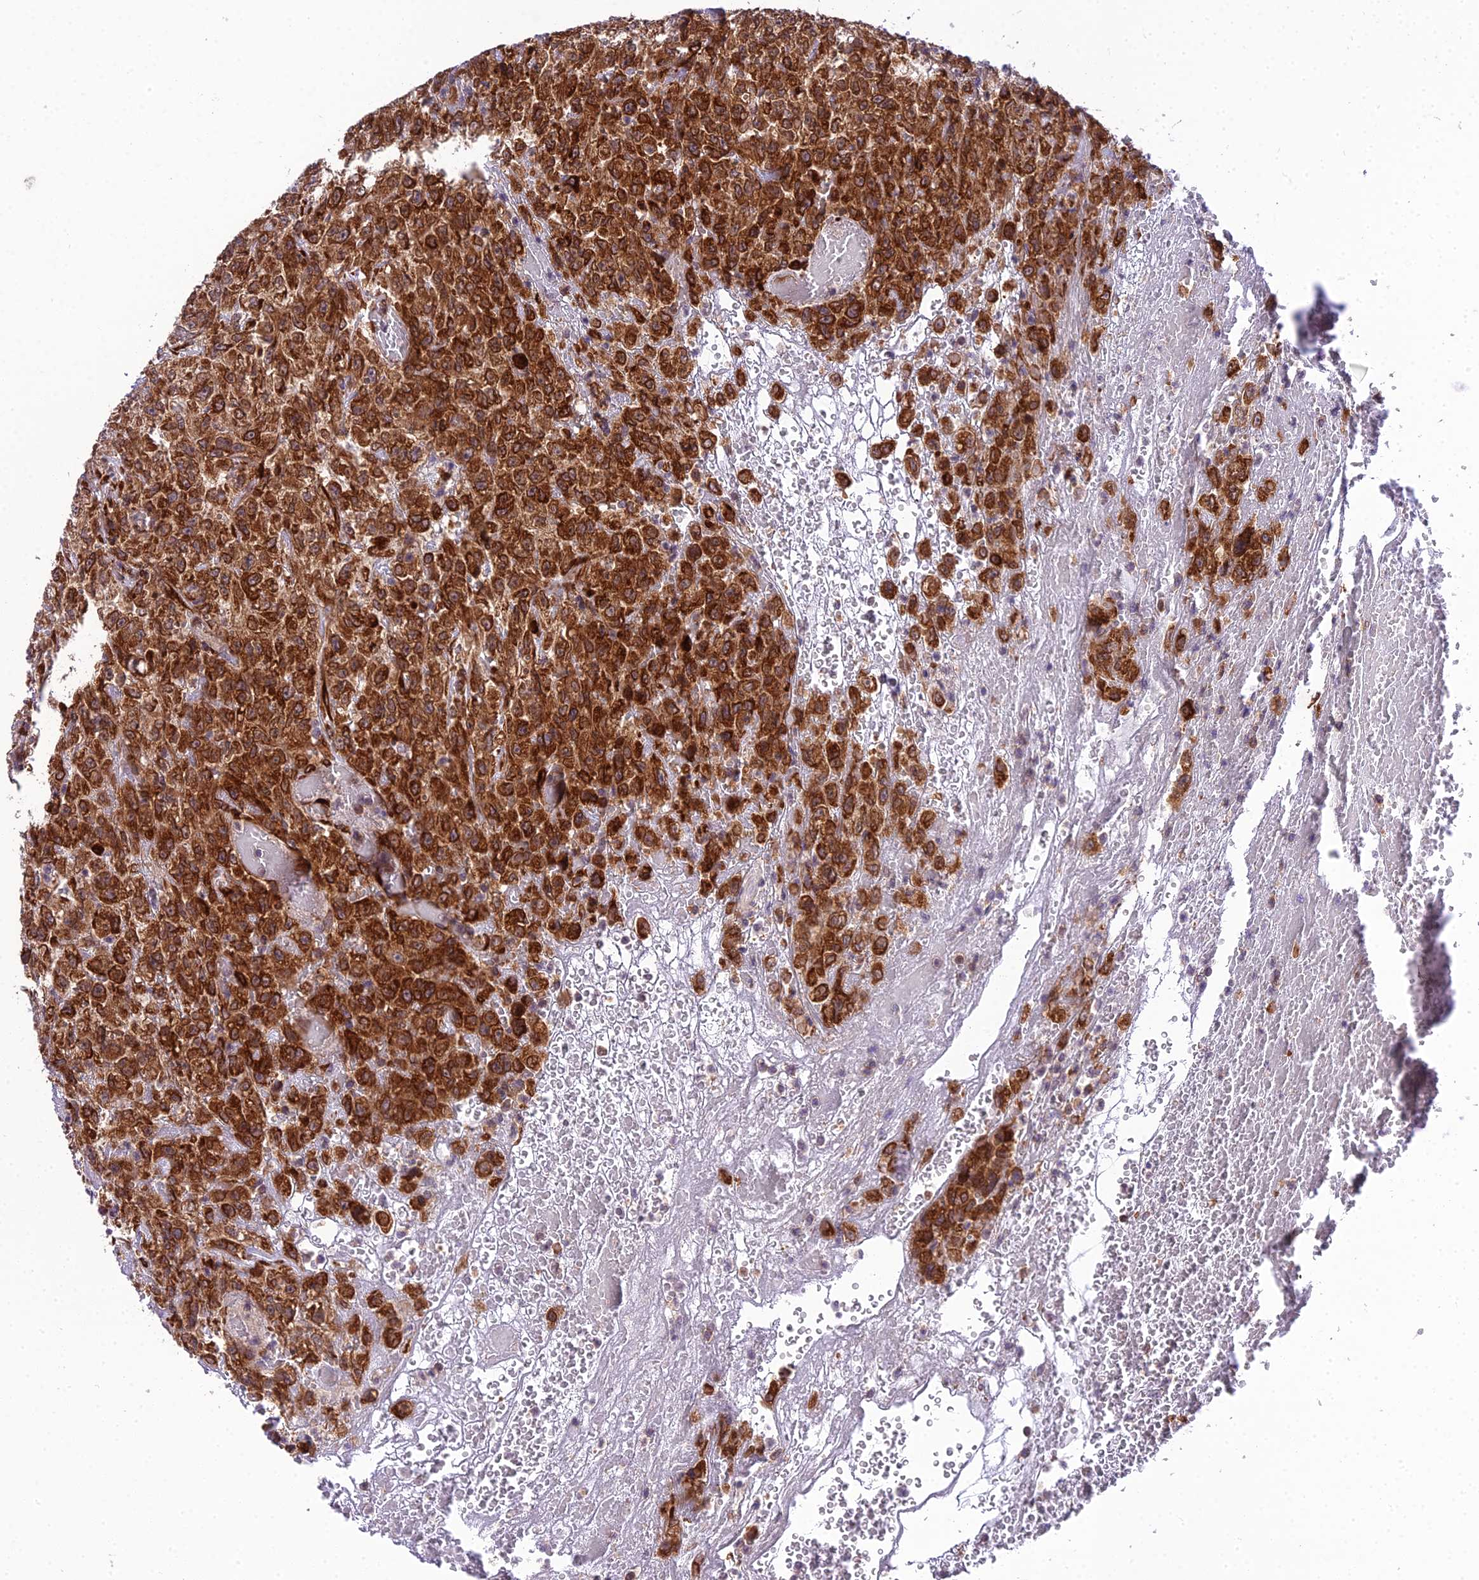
{"staining": {"intensity": "strong", "quantity": ">75%", "location": "cytoplasmic/membranous"}, "tissue": "urothelial cancer", "cell_type": "Tumor cells", "image_type": "cancer", "snomed": [{"axis": "morphology", "description": "Urothelial carcinoma, High grade"}, {"axis": "topography", "description": "Urinary bladder"}], "caption": "Immunohistochemical staining of urothelial cancer exhibits high levels of strong cytoplasmic/membranous expression in approximately >75% of tumor cells.", "gene": "DHCR7", "patient": {"sex": "male", "age": 46}}